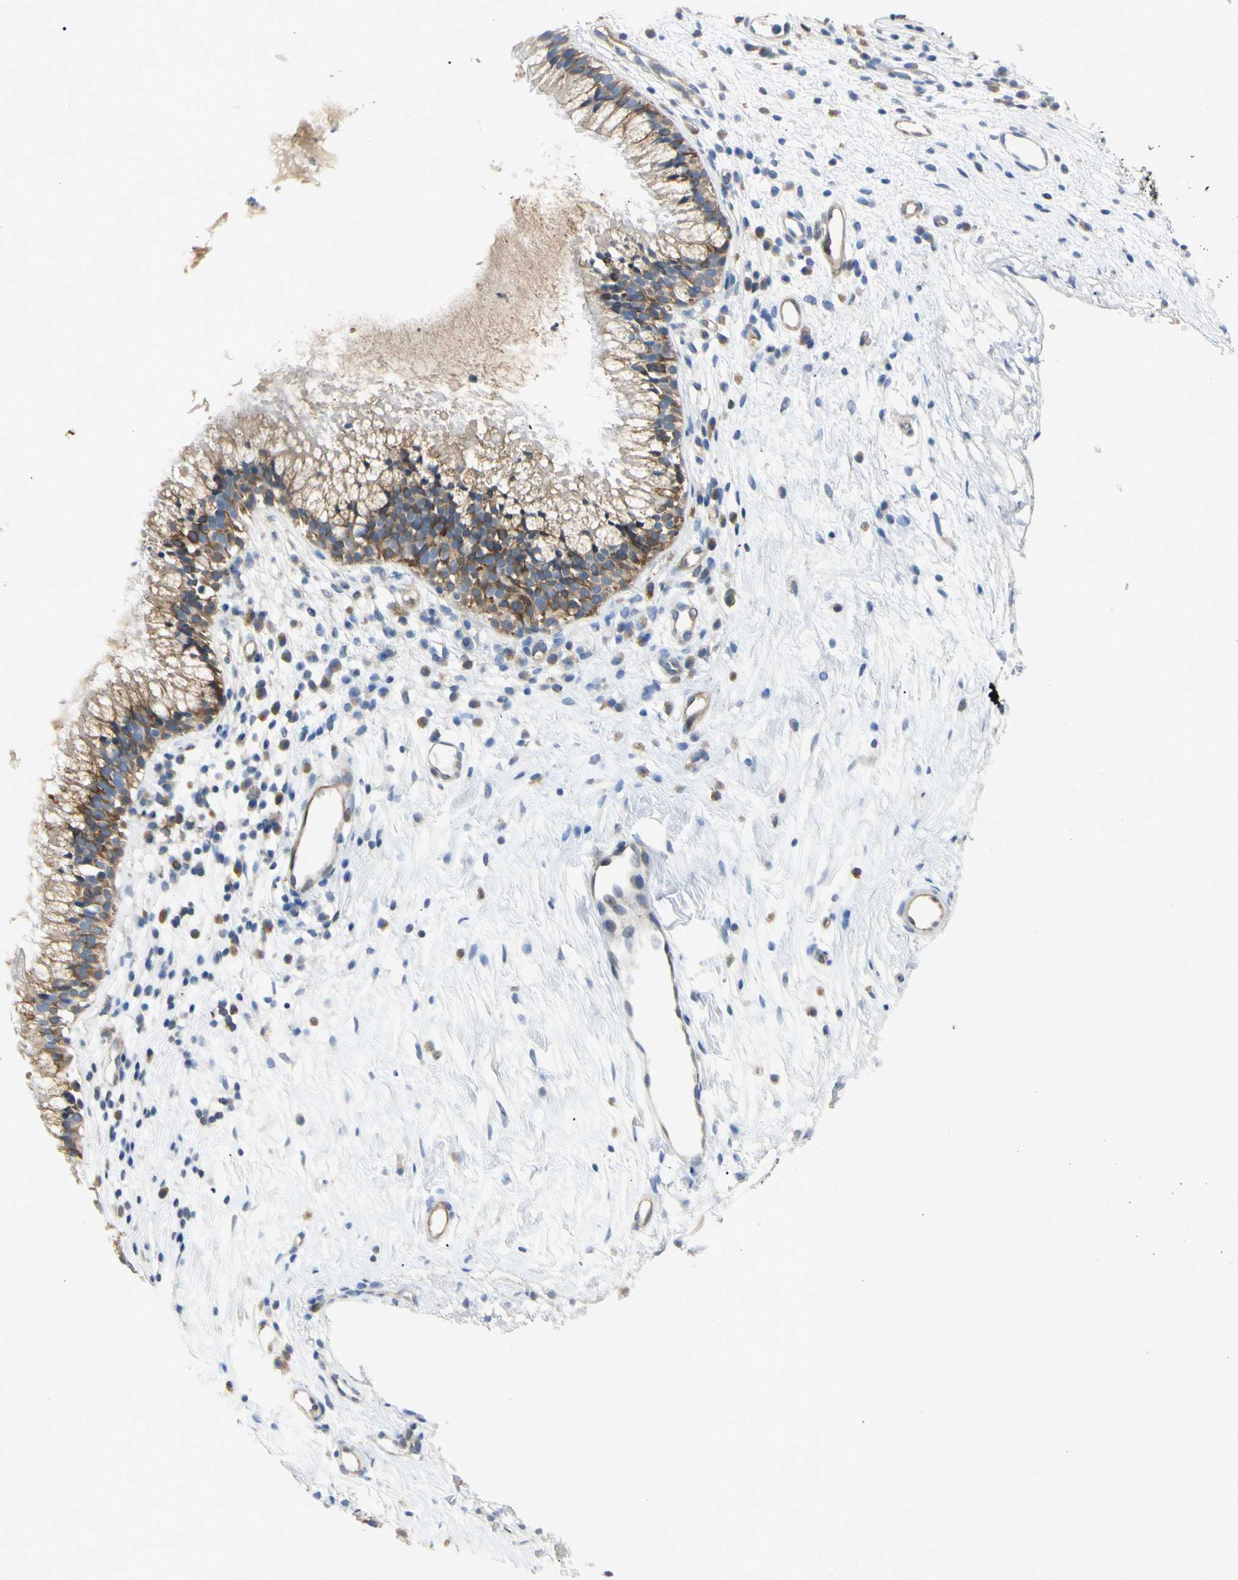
{"staining": {"intensity": "strong", "quantity": ">75%", "location": "cytoplasmic/membranous"}, "tissue": "nasopharynx", "cell_type": "Respiratory epithelial cells", "image_type": "normal", "snomed": [{"axis": "morphology", "description": "Normal tissue, NOS"}, {"axis": "topography", "description": "Nasopharynx"}], "caption": "Respiratory epithelial cells display high levels of strong cytoplasmic/membranous positivity in approximately >75% of cells in benign nasopharynx.", "gene": "NFKB2", "patient": {"sex": "male", "age": 21}}